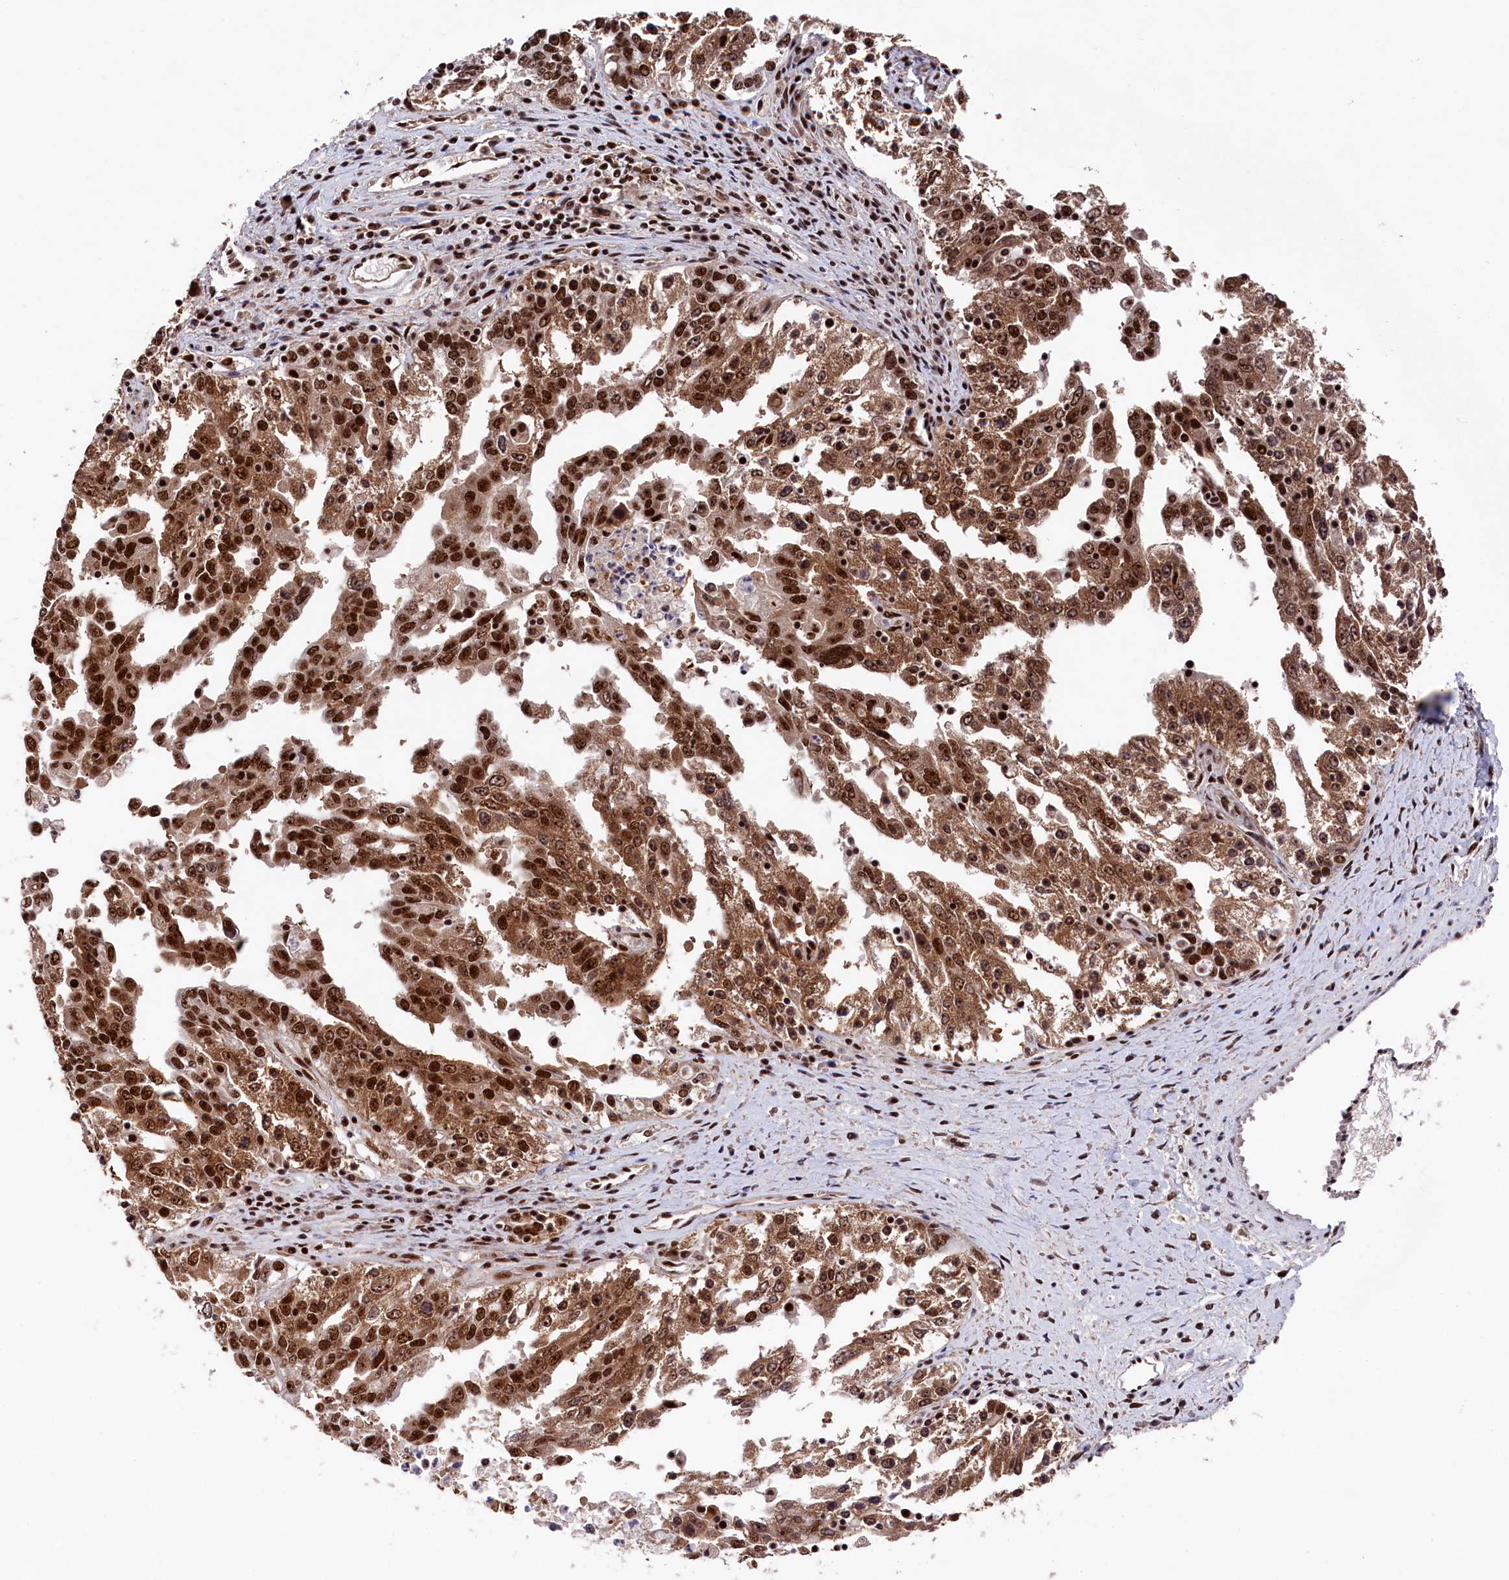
{"staining": {"intensity": "strong", "quantity": ">75%", "location": "cytoplasmic/membranous,nuclear"}, "tissue": "ovarian cancer", "cell_type": "Tumor cells", "image_type": "cancer", "snomed": [{"axis": "morphology", "description": "Carcinoma, endometroid"}, {"axis": "topography", "description": "Ovary"}], "caption": "Protein staining of ovarian endometroid carcinoma tissue reveals strong cytoplasmic/membranous and nuclear expression in about >75% of tumor cells.", "gene": "PRPF31", "patient": {"sex": "female", "age": 62}}